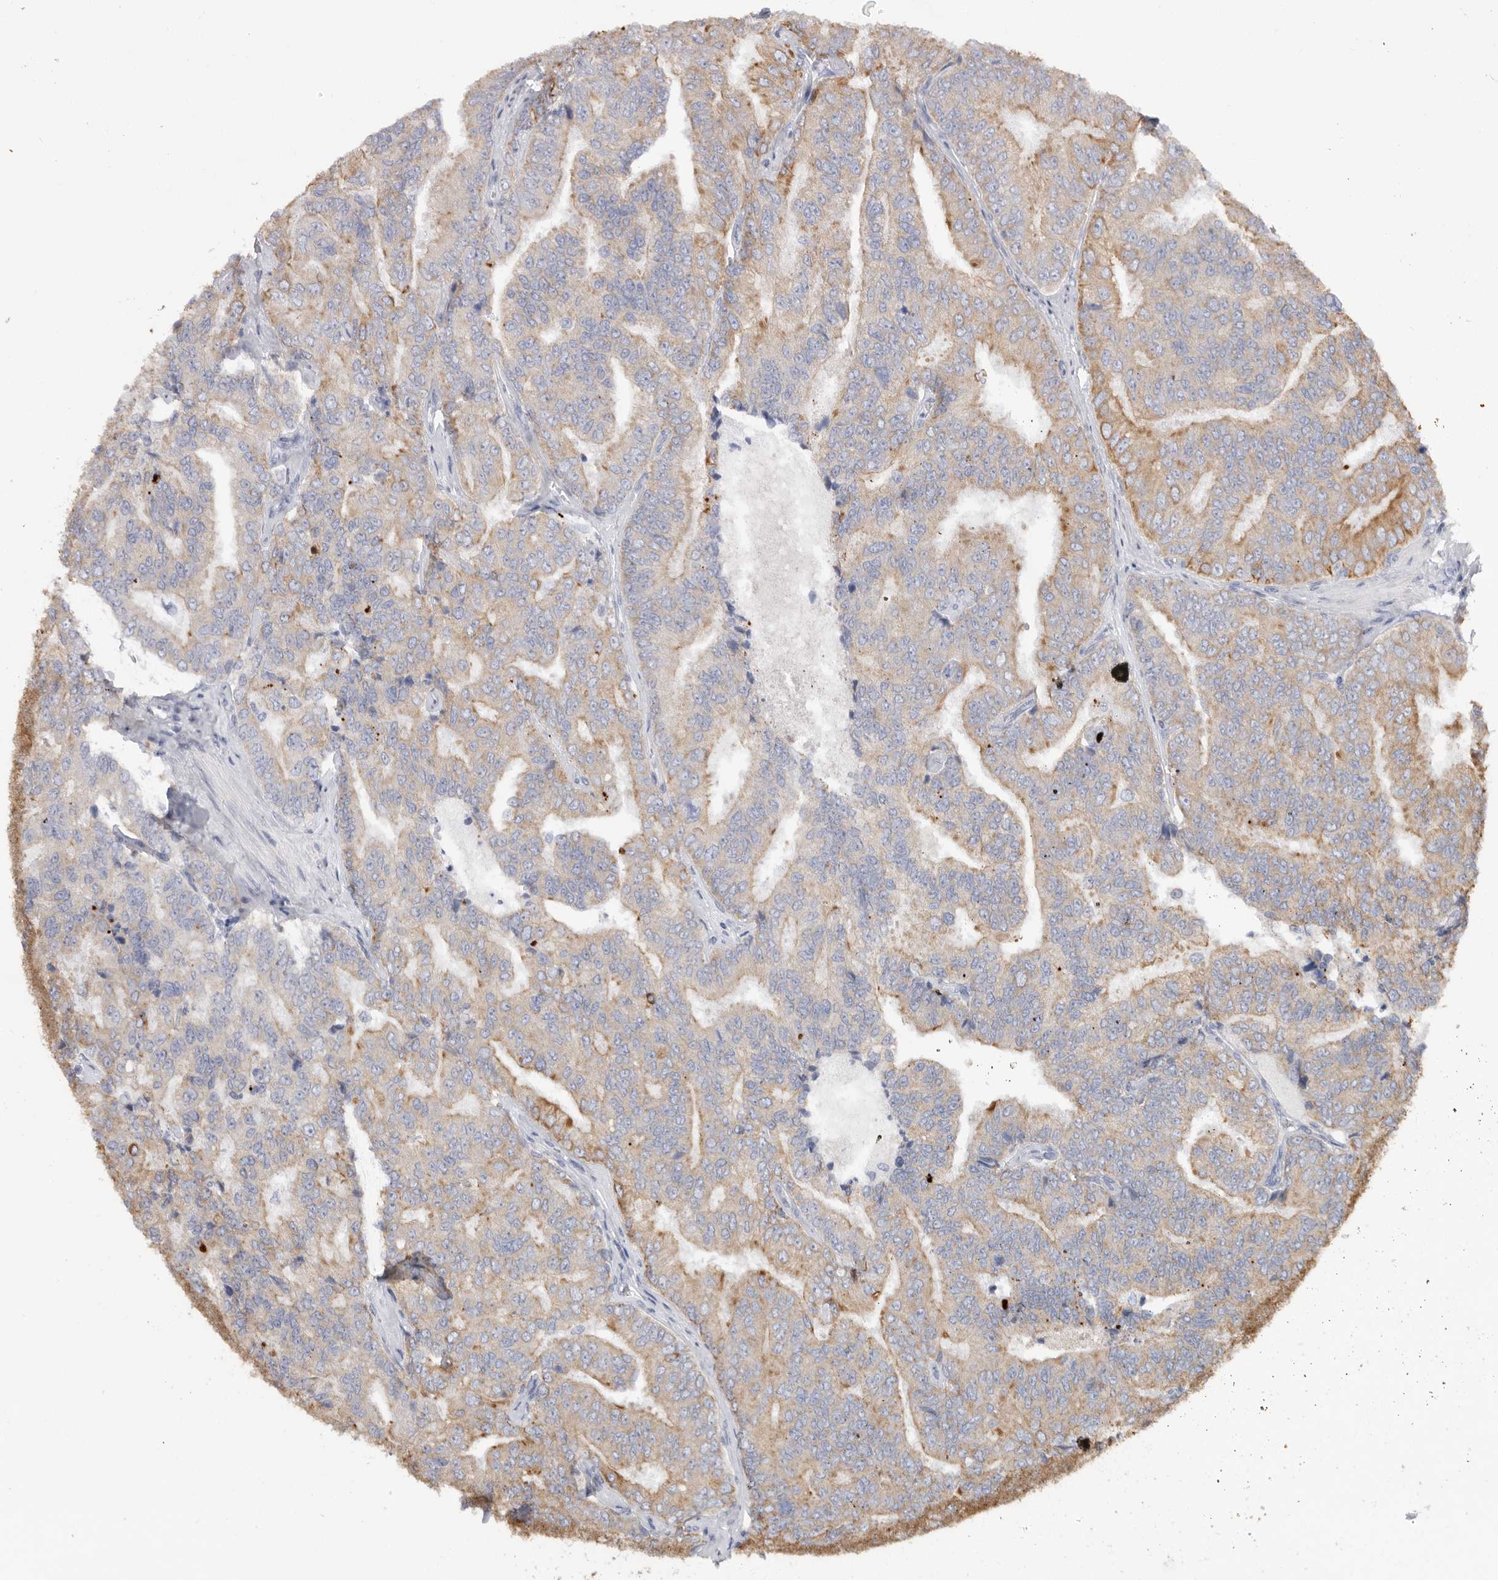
{"staining": {"intensity": "moderate", "quantity": "<25%", "location": "cytoplasmic/membranous"}, "tissue": "prostate cancer", "cell_type": "Tumor cells", "image_type": "cancer", "snomed": [{"axis": "morphology", "description": "Adenocarcinoma, High grade"}, {"axis": "topography", "description": "Prostate"}], "caption": "Human adenocarcinoma (high-grade) (prostate) stained with a protein marker demonstrates moderate staining in tumor cells.", "gene": "MTFR1L", "patient": {"sex": "male", "age": 58}}